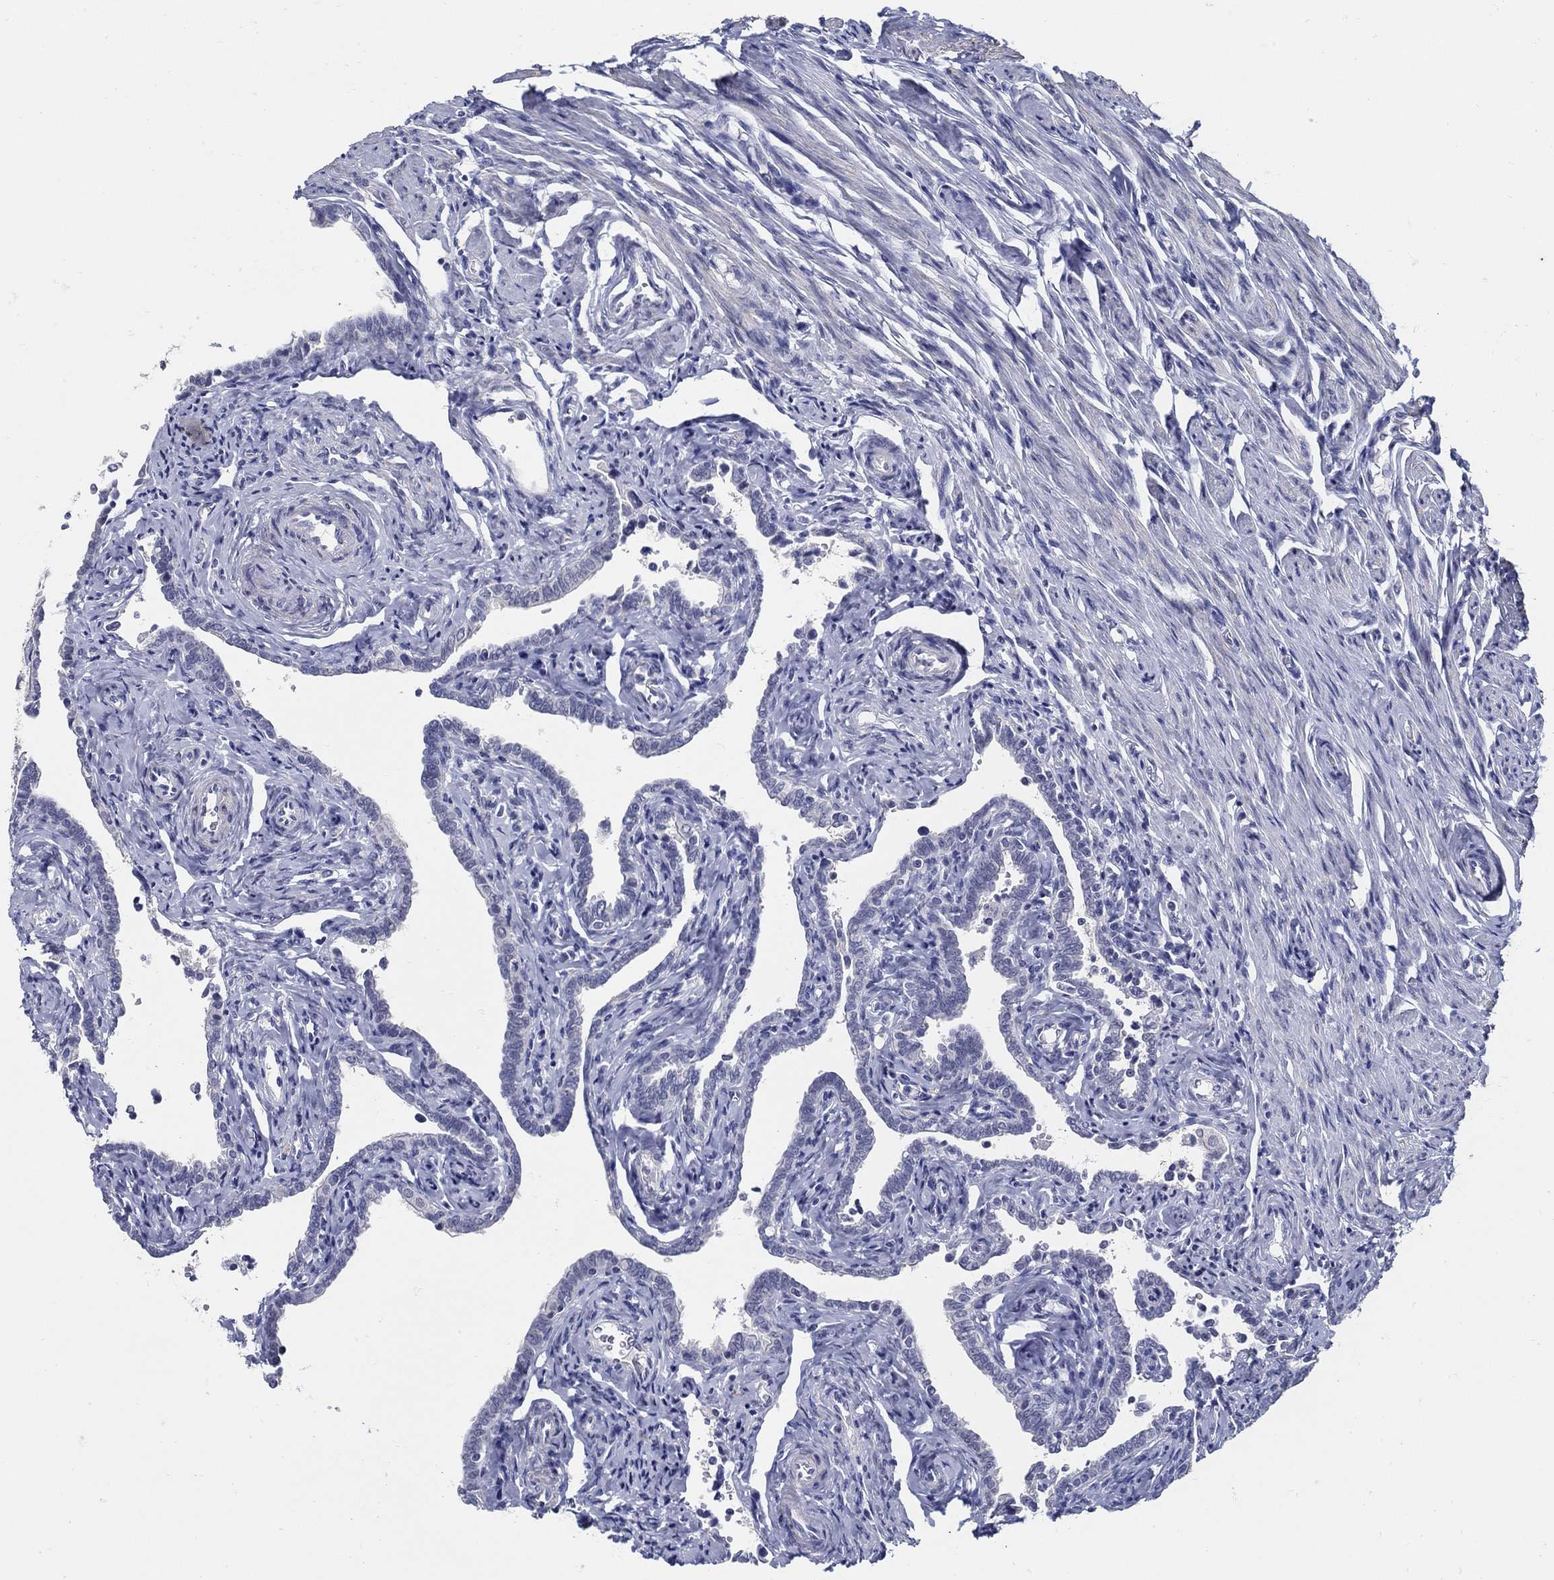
{"staining": {"intensity": "negative", "quantity": "none", "location": "none"}, "tissue": "fallopian tube", "cell_type": "Glandular cells", "image_type": "normal", "snomed": [{"axis": "morphology", "description": "Normal tissue, NOS"}, {"axis": "topography", "description": "Fallopian tube"}, {"axis": "topography", "description": "Ovary"}], "caption": "Immunohistochemistry (IHC) histopathology image of unremarkable fallopian tube stained for a protein (brown), which exhibits no positivity in glandular cells.", "gene": "USP29", "patient": {"sex": "female", "age": 54}}